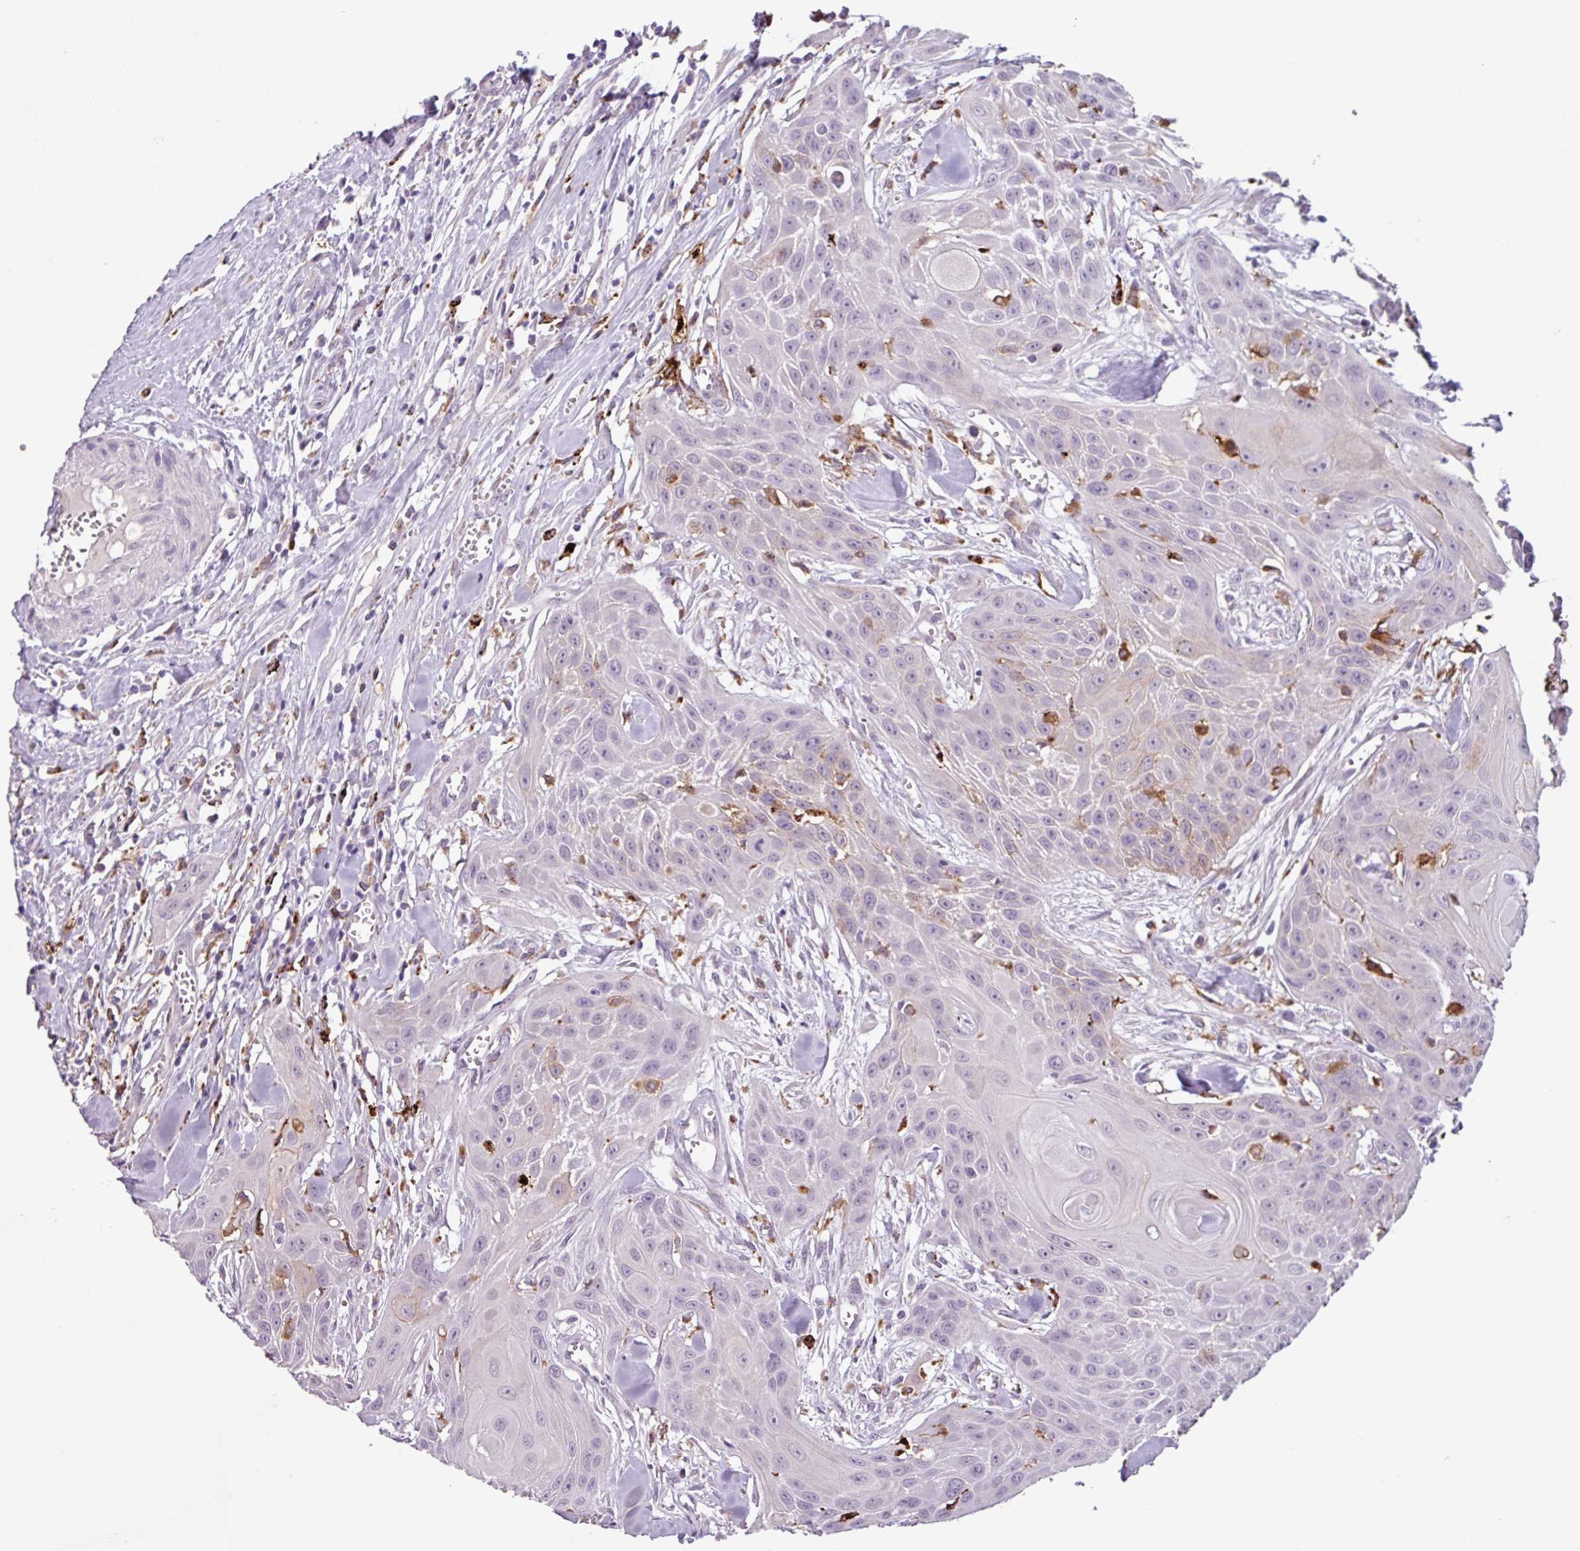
{"staining": {"intensity": "negative", "quantity": "none", "location": "none"}, "tissue": "head and neck cancer", "cell_type": "Tumor cells", "image_type": "cancer", "snomed": [{"axis": "morphology", "description": "Squamous cell carcinoma, NOS"}, {"axis": "topography", "description": "Lymph node"}, {"axis": "topography", "description": "Salivary gland"}, {"axis": "topography", "description": "Head-Neck"}], "caption": "There is no significant positivity in tumor cells of head and neck squamous cell carcinoma. (DAB IHC visualized using brightfield microscopy, high magnification).", "gene": "C9orf24", "patient": {"sex": "female", "age": 74}}